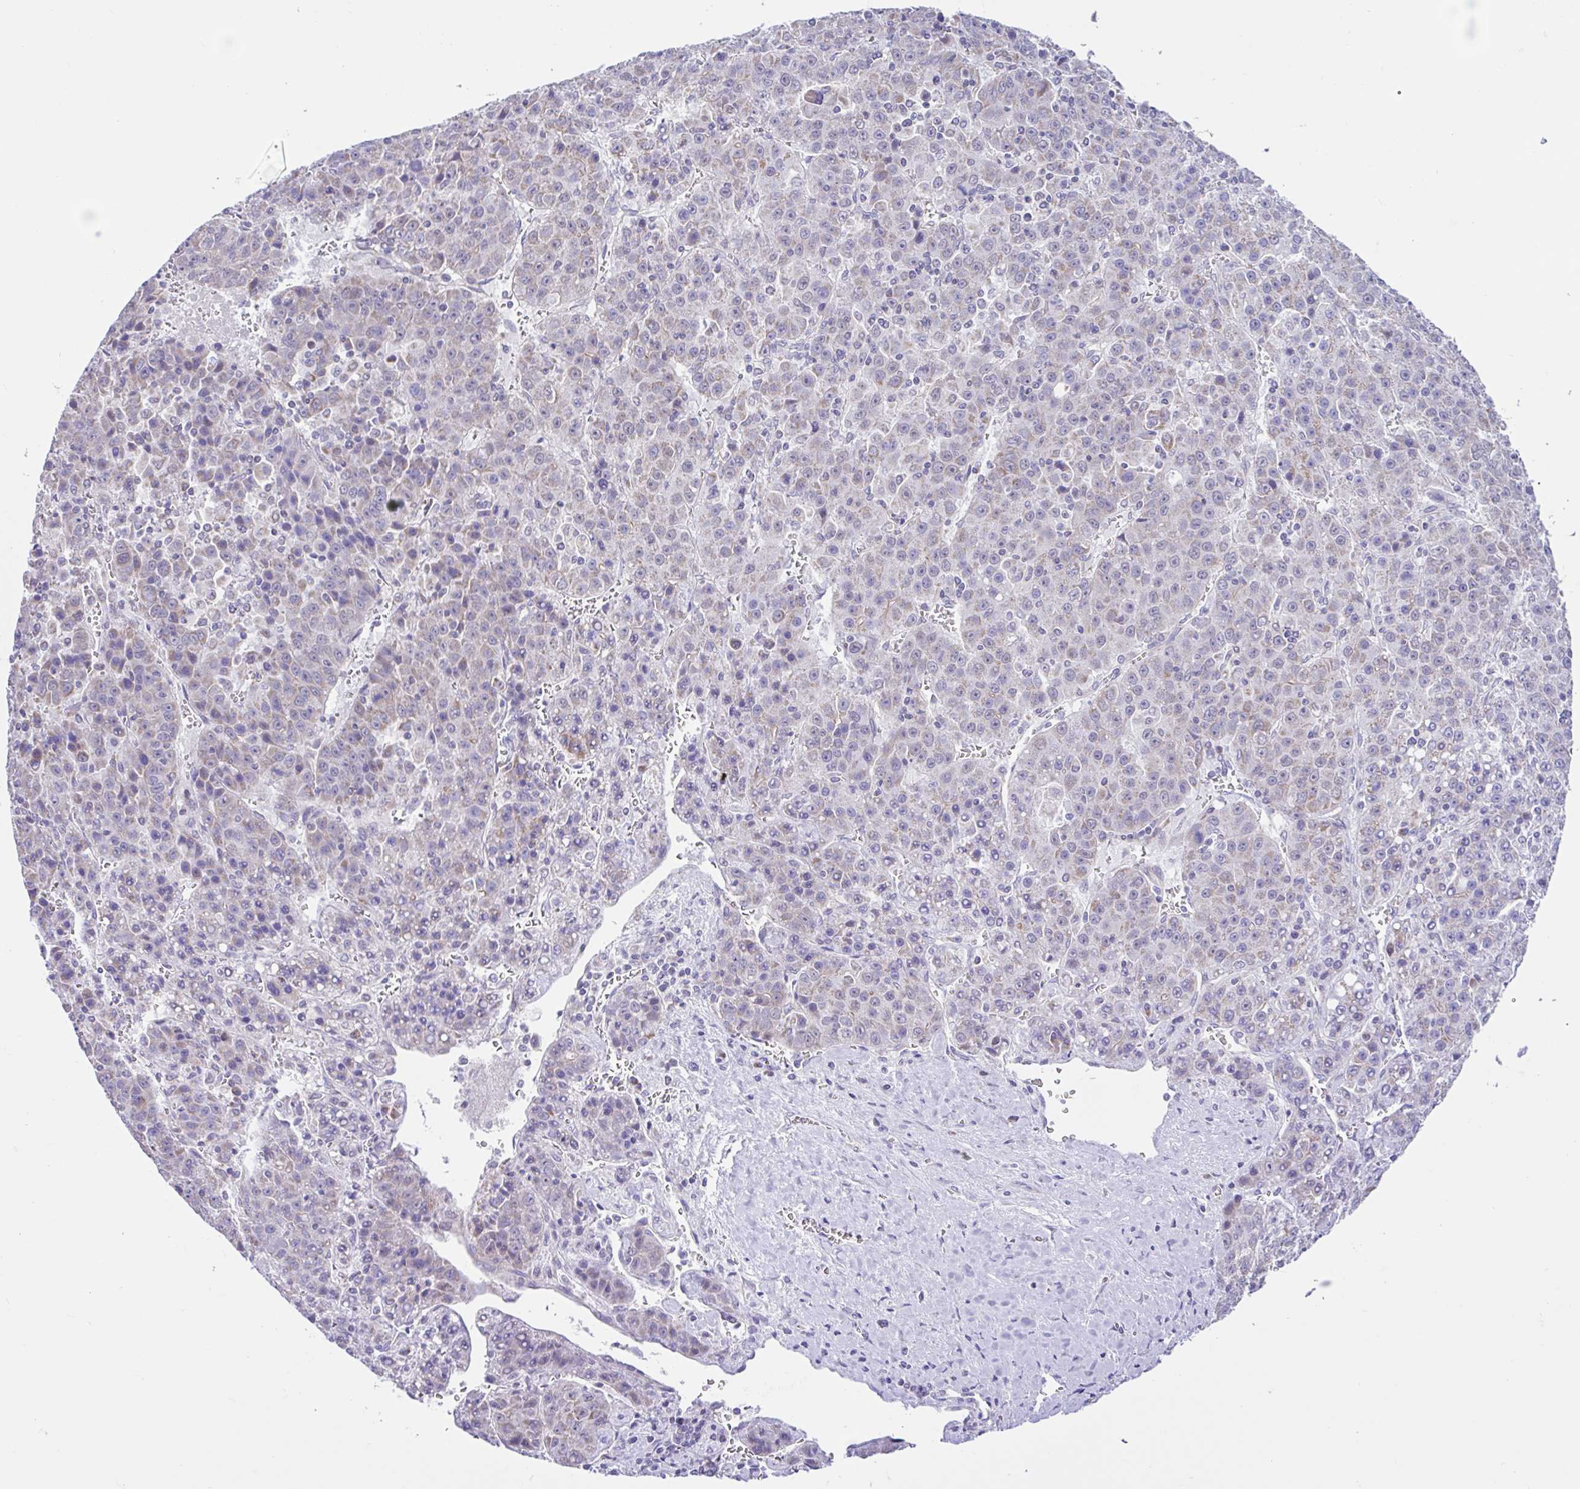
{"staining": {"intensity": "weak", "quantity": "<25%", "location": "cytoplasmic/membranous"}, "tissue": "liver cancer", "cell_type": "Tumor cells", "image_type": "cancer", "snomed": [{"axis": "morphology", "description": "Carcinoma, Hepatocellular, NOS"}, {"axis": "topography", "description": "Liver"}], "caption": "High magnification brightfield microscopy of liver cancer (hepatocellular carcinoma) stained with DAB (brown) and counterstained with hematoxylin (blue): tumor cells show no significant positivity.", "gene": "NDUFS2", "patient": {"sex": "female", "age": 53}}